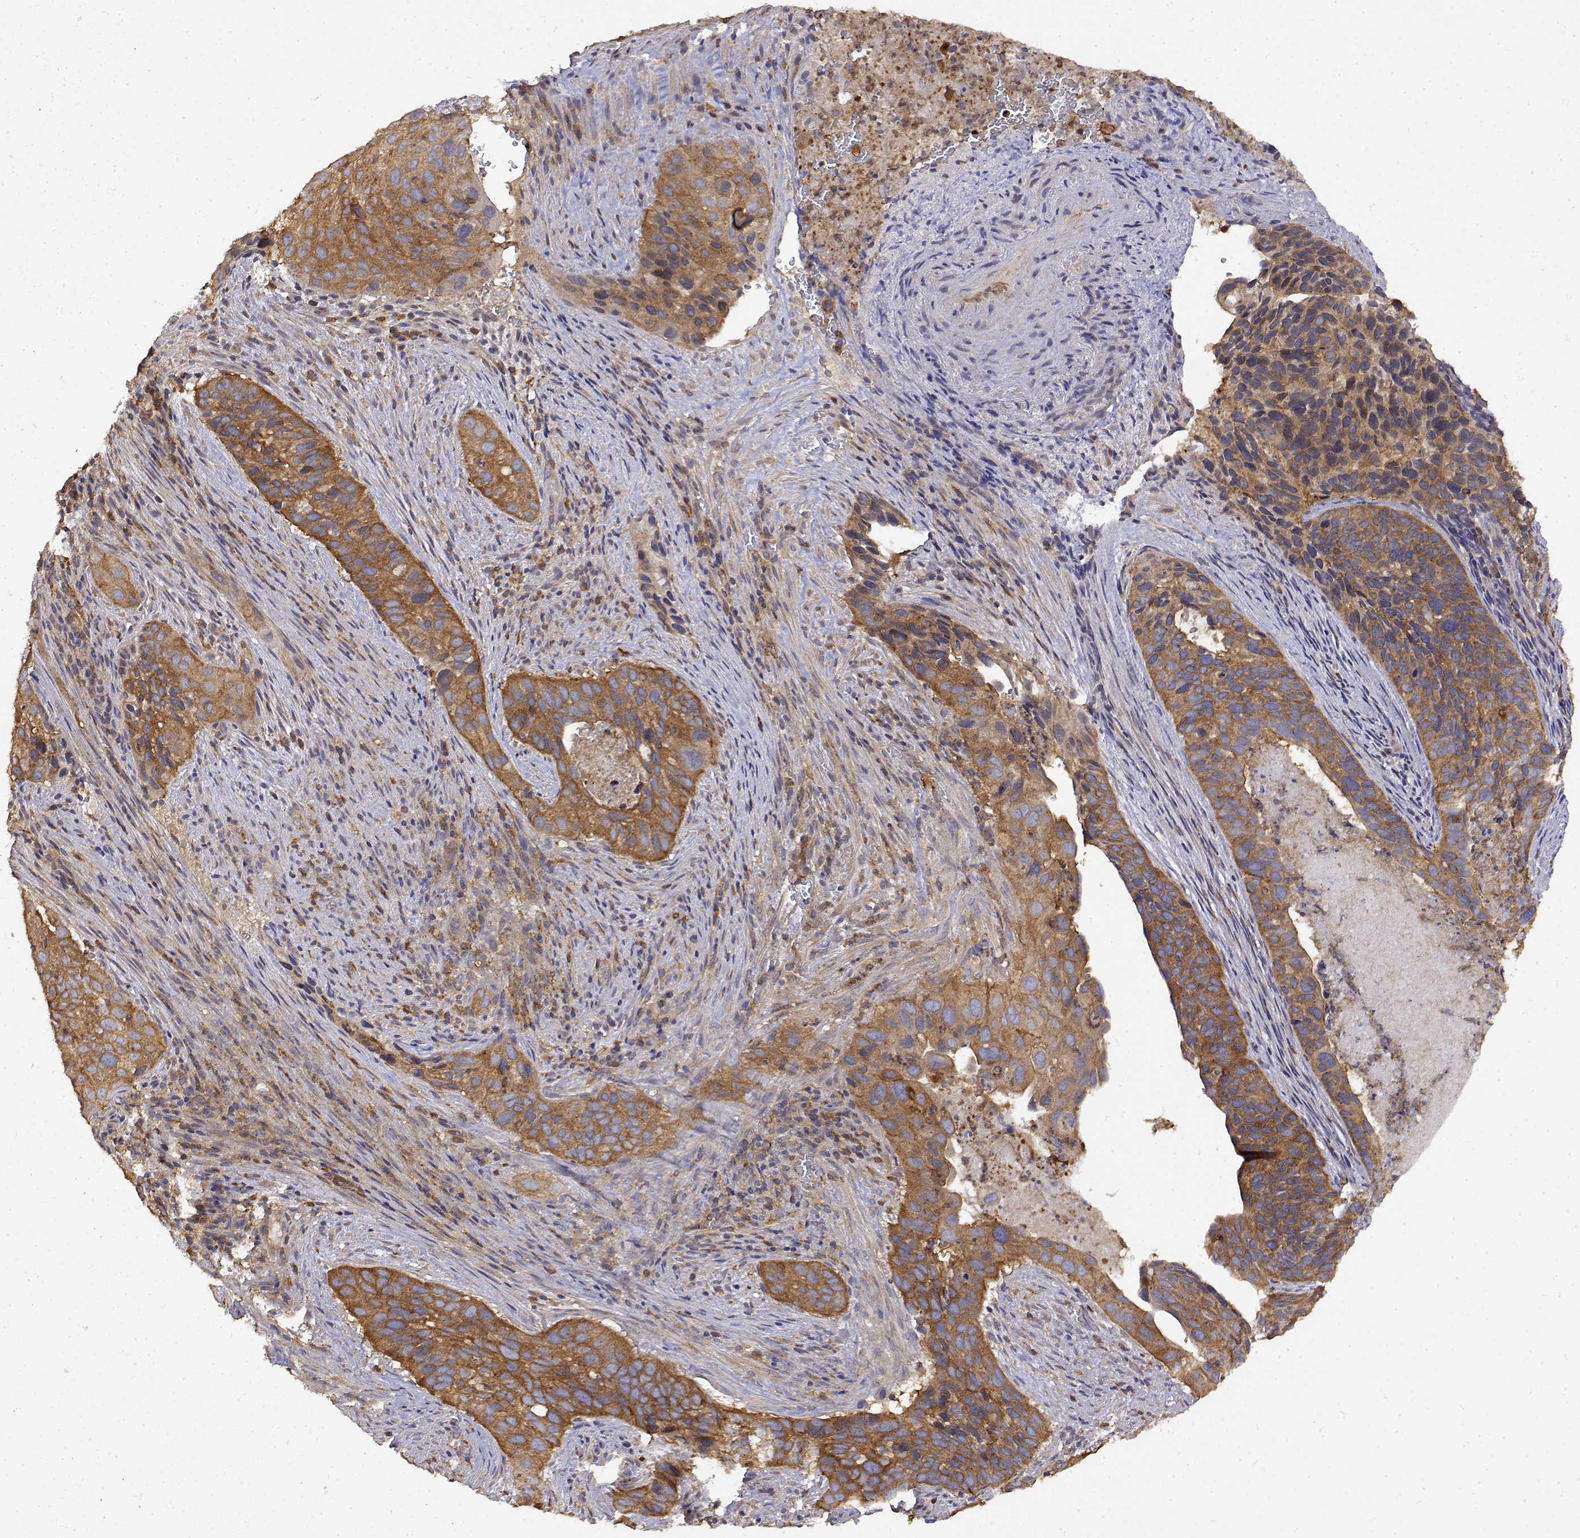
{"staining": {"intensity": "moderate", "quantity": ">75%", "location": "cytoplasmic/membranous"}, "tissue": "cervical cancer", "cell_type": "Tumor cells", "image_type": "cancer", "snomed": [{"axis": "morphology", "description": "Squamous cell carcinoma, NOS"}, {"axis": "topography", "description": "Cervix"}], "caption": "A micrograph of squamous cell carcinoma (cervical) stained for a protein displays moderate cytoplasmic/membranous brown staining in tumor cells.", "gene": "PACSIN2", "patient": {"sex": "female", "age": 38}}